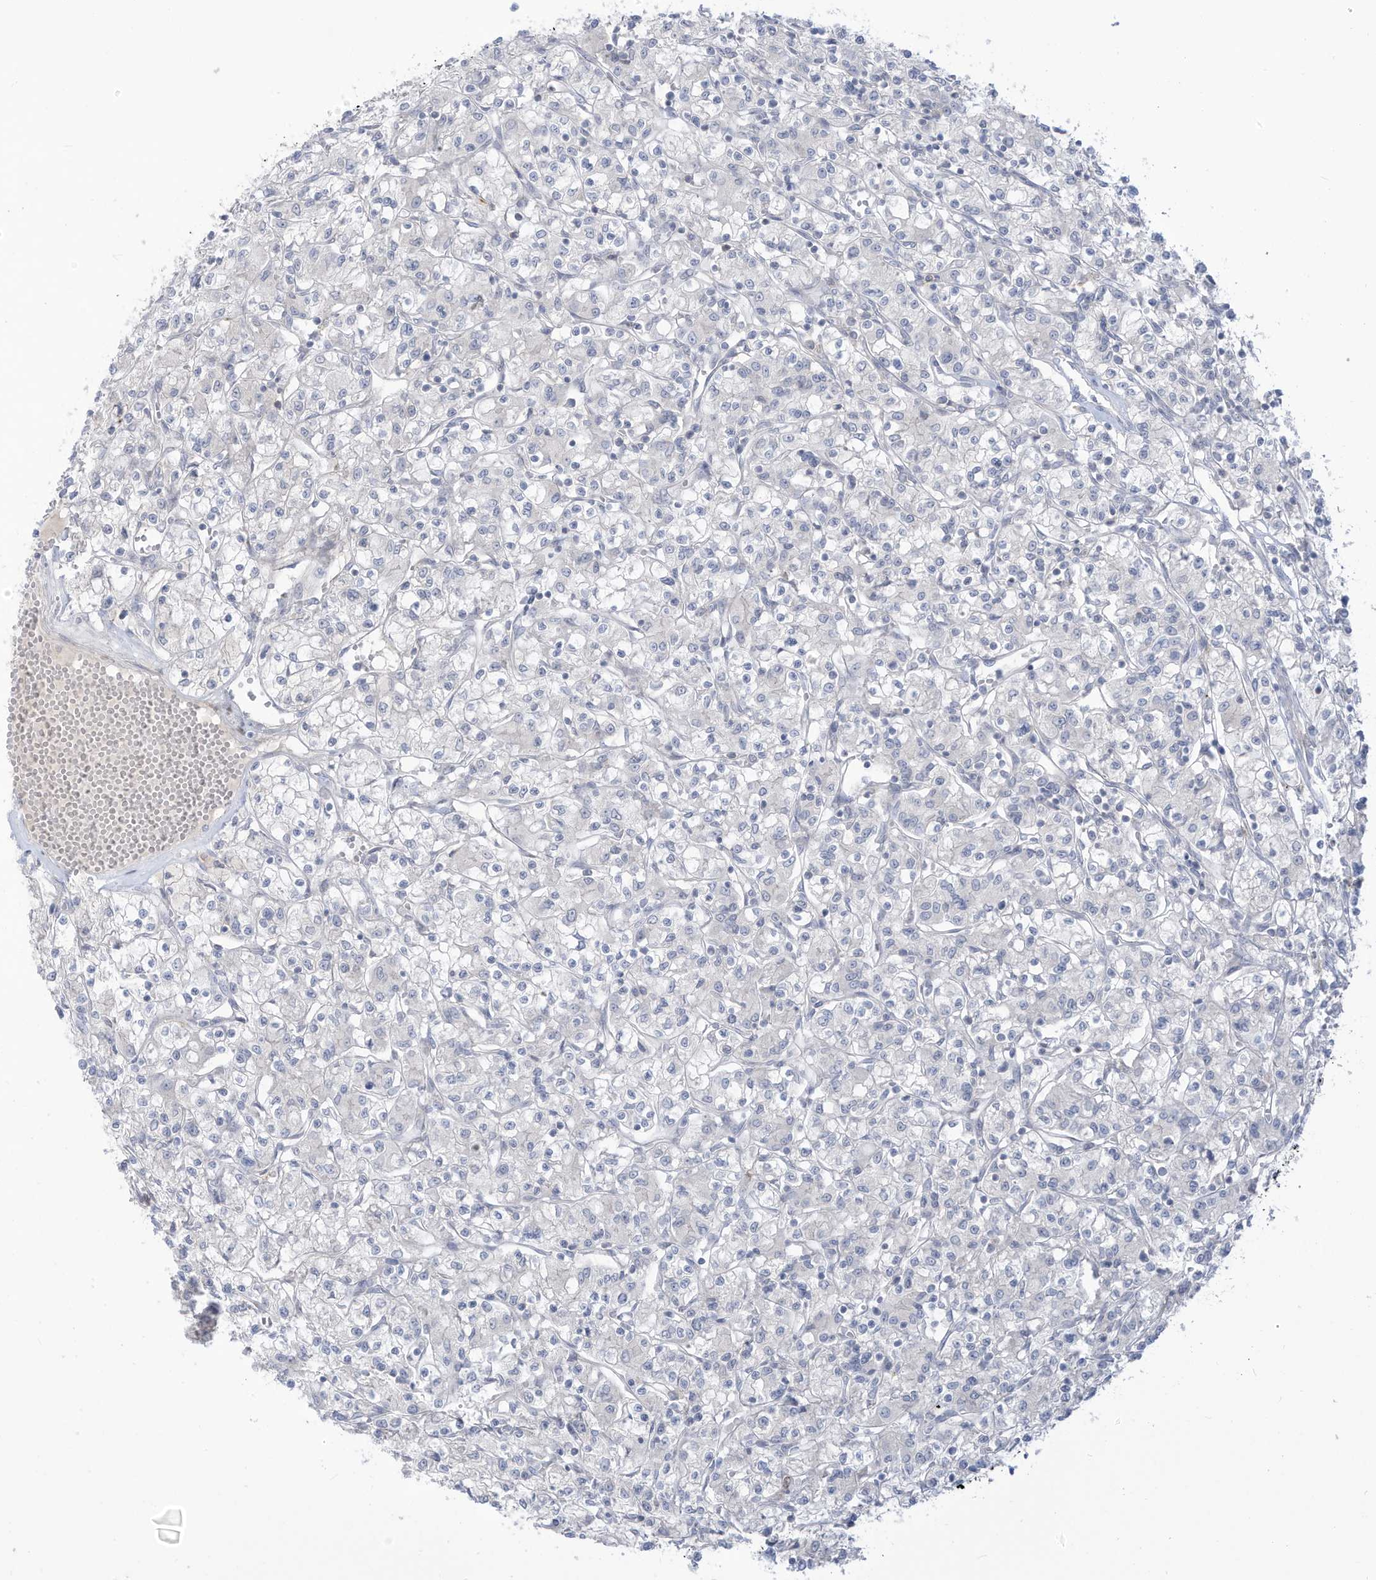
{"staining": {"intensity": "negative", "quantity": "none", "location": "none"}, "tissue": "renal cancer", "cell_type": "Tumor cells", "image_type": "cancer", "snomed": [{"axis": "morphology", "description": "Adenocarcinoma, NOS"}, {"axis": "topography", "description": "Kidney"}], "caption": "The histopathology image displays no significant staining in tumor cells of adenocarcinoma (renal).", "gene": "NOTO", "patient": {"sex": "female", "age": 59}}